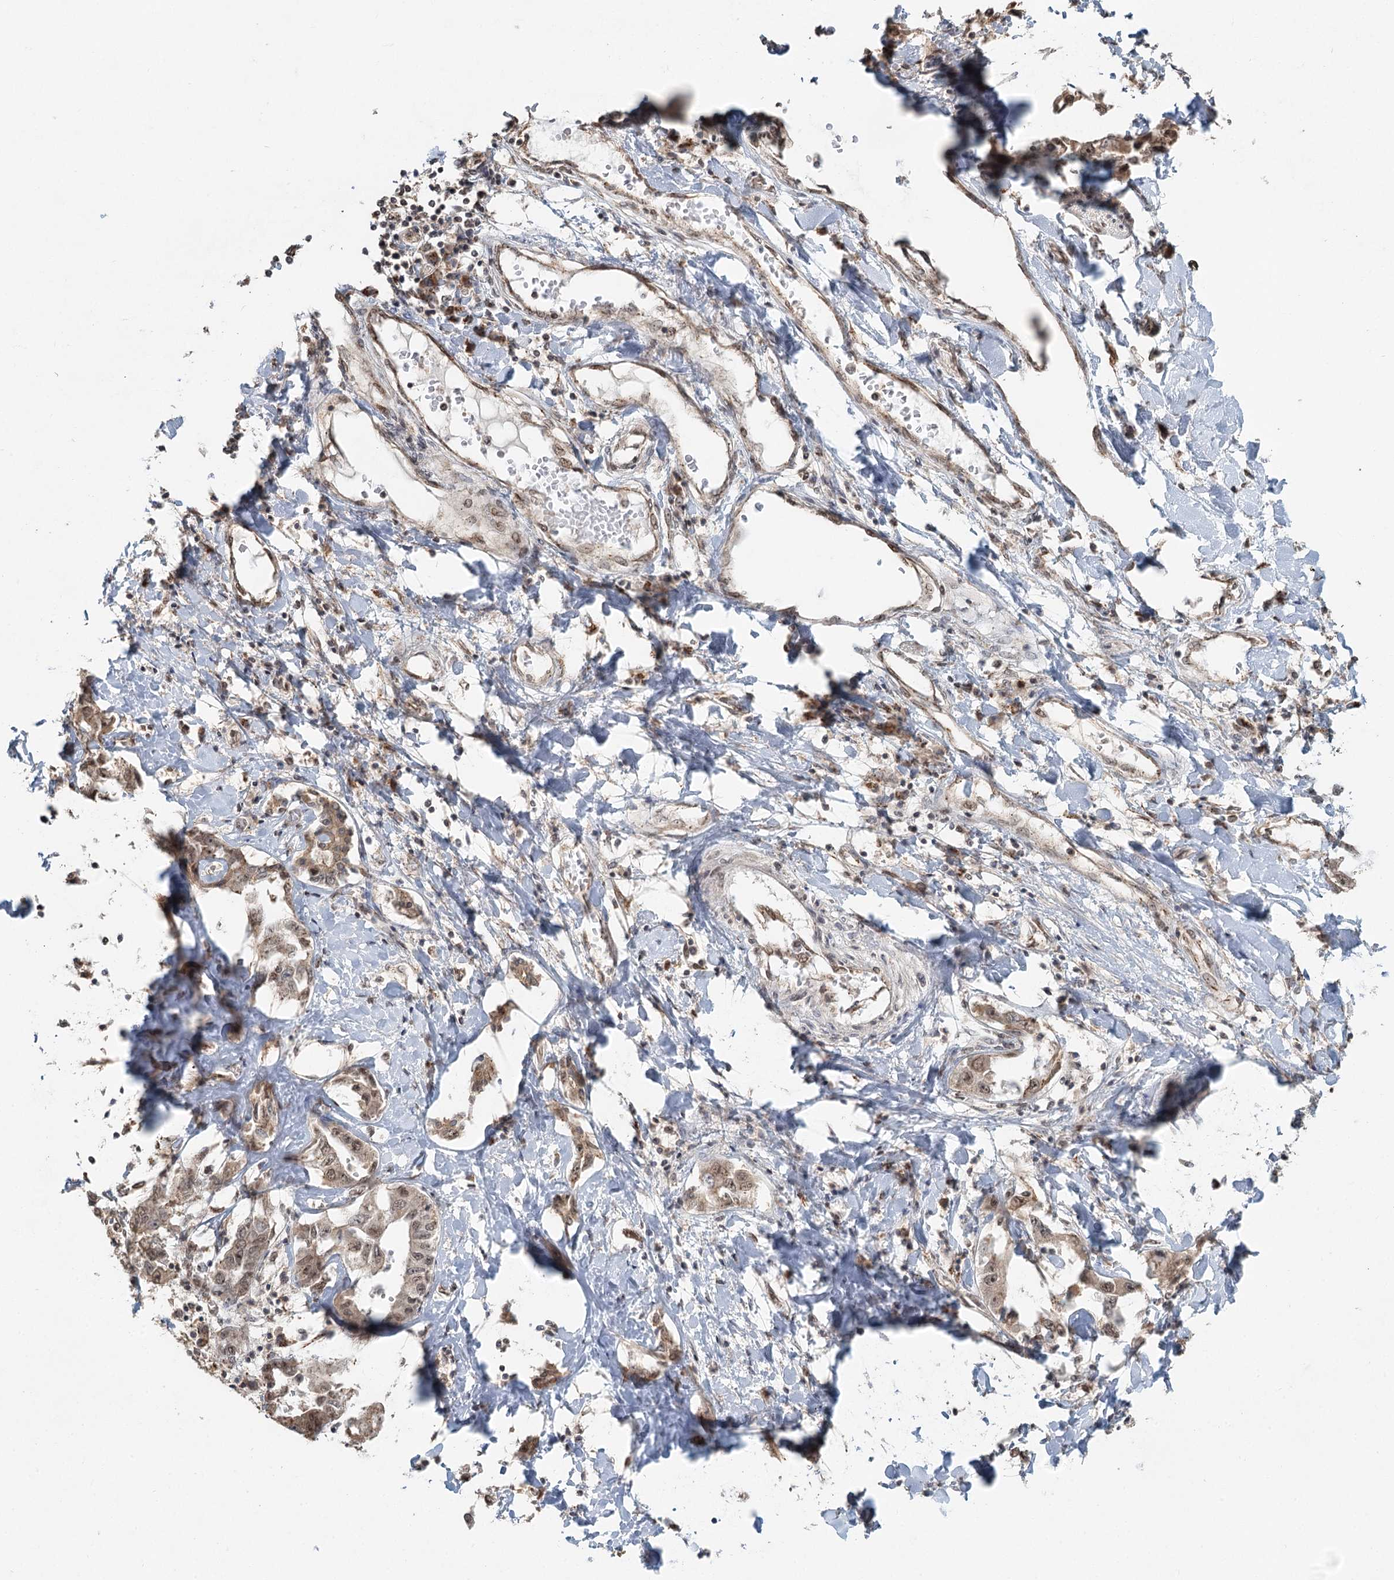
{"staining": {"intensity": "weak", "quantity": "25%-75%", "location": "nuclear"}, "tissue": "liver cancer", "cell_type": "Tumor cells", "image_type": "cancer", "snomed": [{"axis": "morphology", "description": "Cholangiocarcinoma"}, {"axis": "topography", "description": "Liver"}], "caption": "Immunohistochemical staining of human liver cancer (cholangiocarcinoma) reveals low levels of weak nuclear protein positivity in approximately 25%-75% of tumor cells.", "gene": "GPALPP1", "patient": {"sex": "male", "age": 59}}